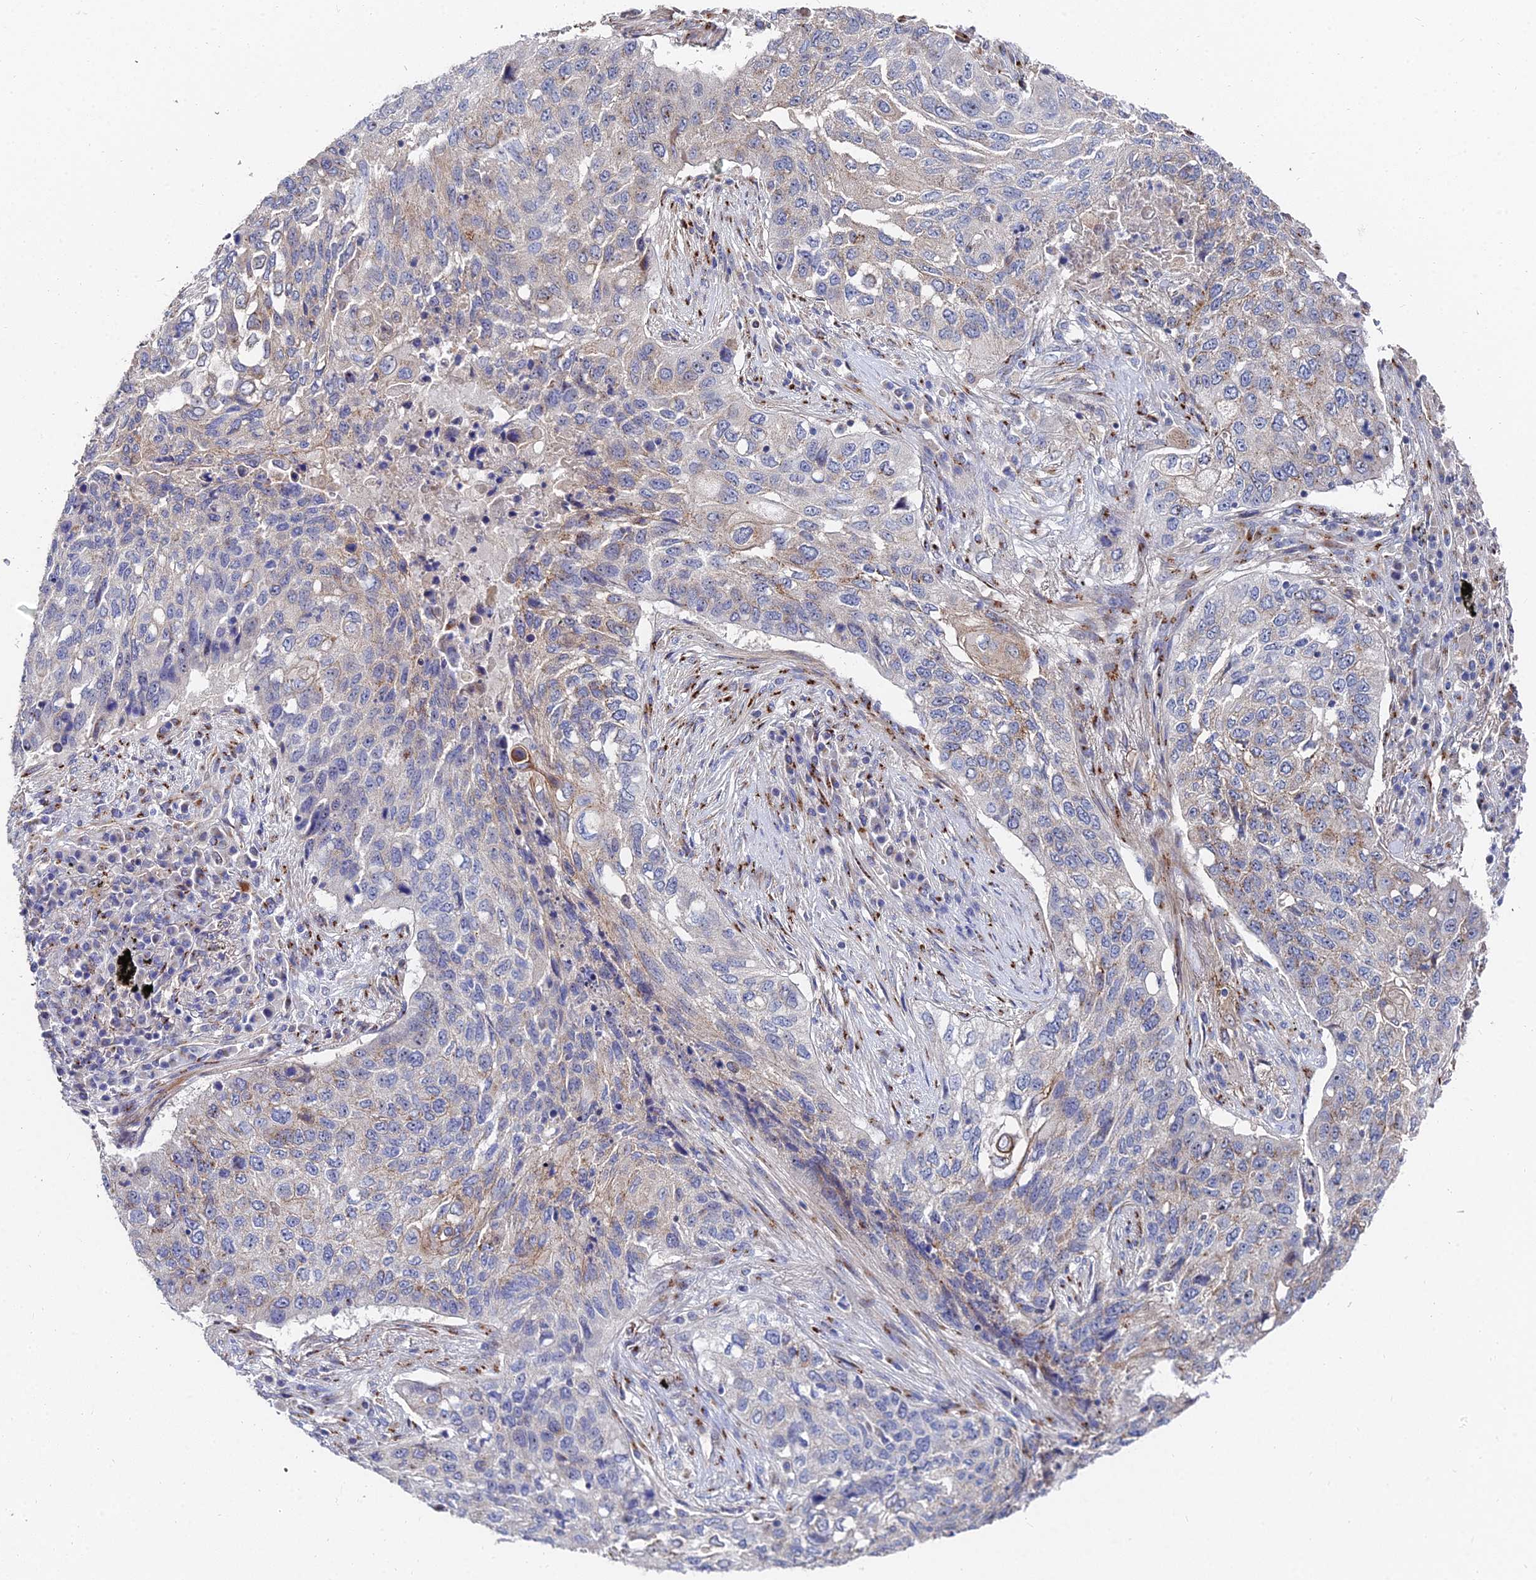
{"staining": {"intensity": "weak", "quantity": "<25%", "location": "cytoplasmic/membranous"}, "tissue": "lung cancer", "cell_type": "Tumor cells", "image_type": "cancer", "snomed": [{"axis": "morphology", "description": "Squamous cell carcinoma, NOS"}, {"axis": "topography", "description": "Lung"}], "caption": "Lung cancer (squamous cell carcinoma) stained for a protein using IHC shows no staining tumor cells.", "gene": "BORCS8", "patient": {"sex": "female", "age": 63}}